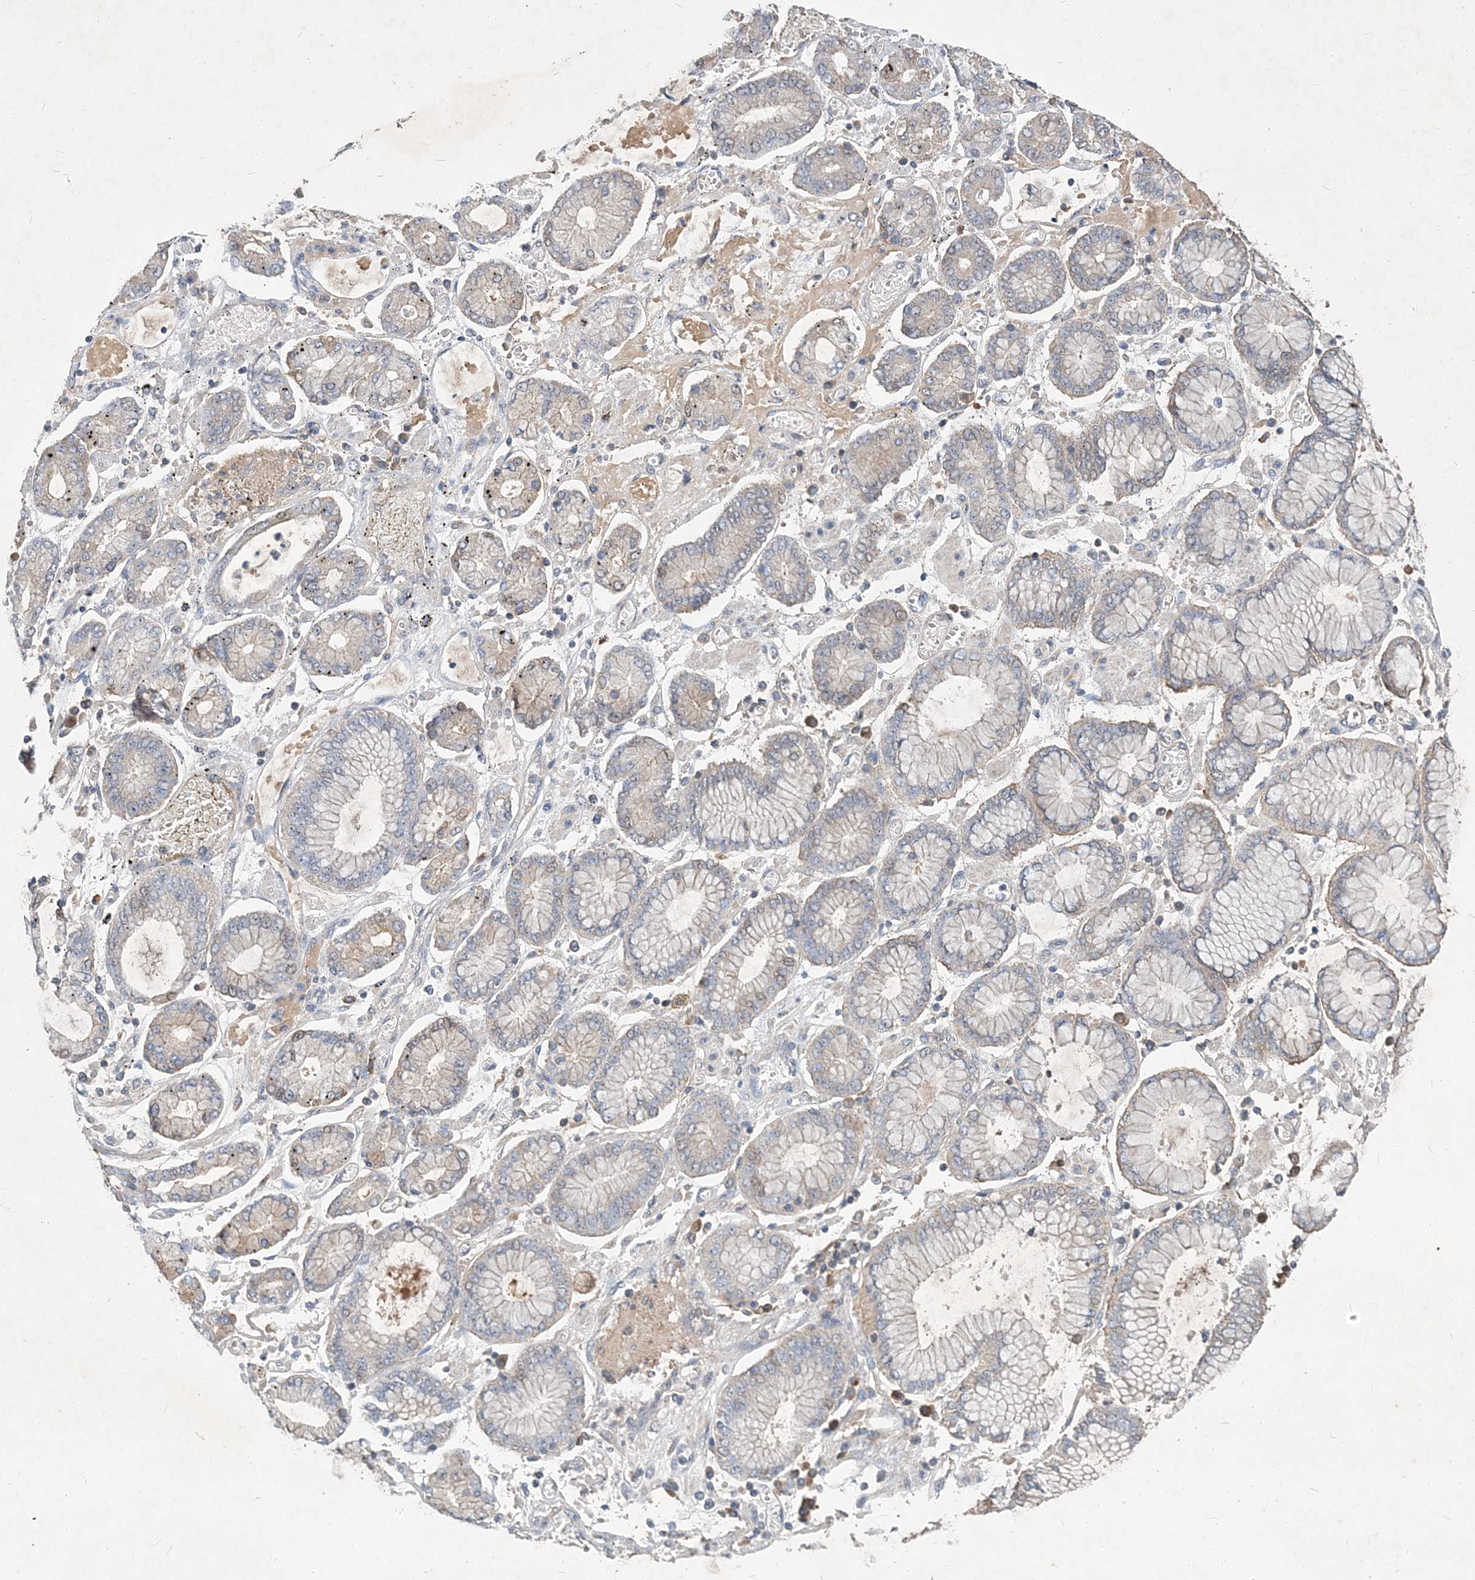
{"staining": {"intensity": "weak", "quantity": "<25%", "location": "cytoplasmic/membranous"}, "tissue": "stomach cancer", "cell_type": "Tumor cells", "image_type": "cancer", "snomed": [{"axis": "morphology", "description": "Adenocarcinoma, NOS"}, {"axis": "topography", "description": "Stomach"}], "caption": "Histopathology image shows no protein positivity in tumor cells of adenocarcinoma (stomach) tissue. The staining was performed using DAB (3,3'-diaminobenzidine) to visualize the protein expression in brown, while the nuclei were stained in blue with hematoxylin (Magnification: 20x).", "gene": "RNF25", "patient": {"sex": "male", "age": 76}}